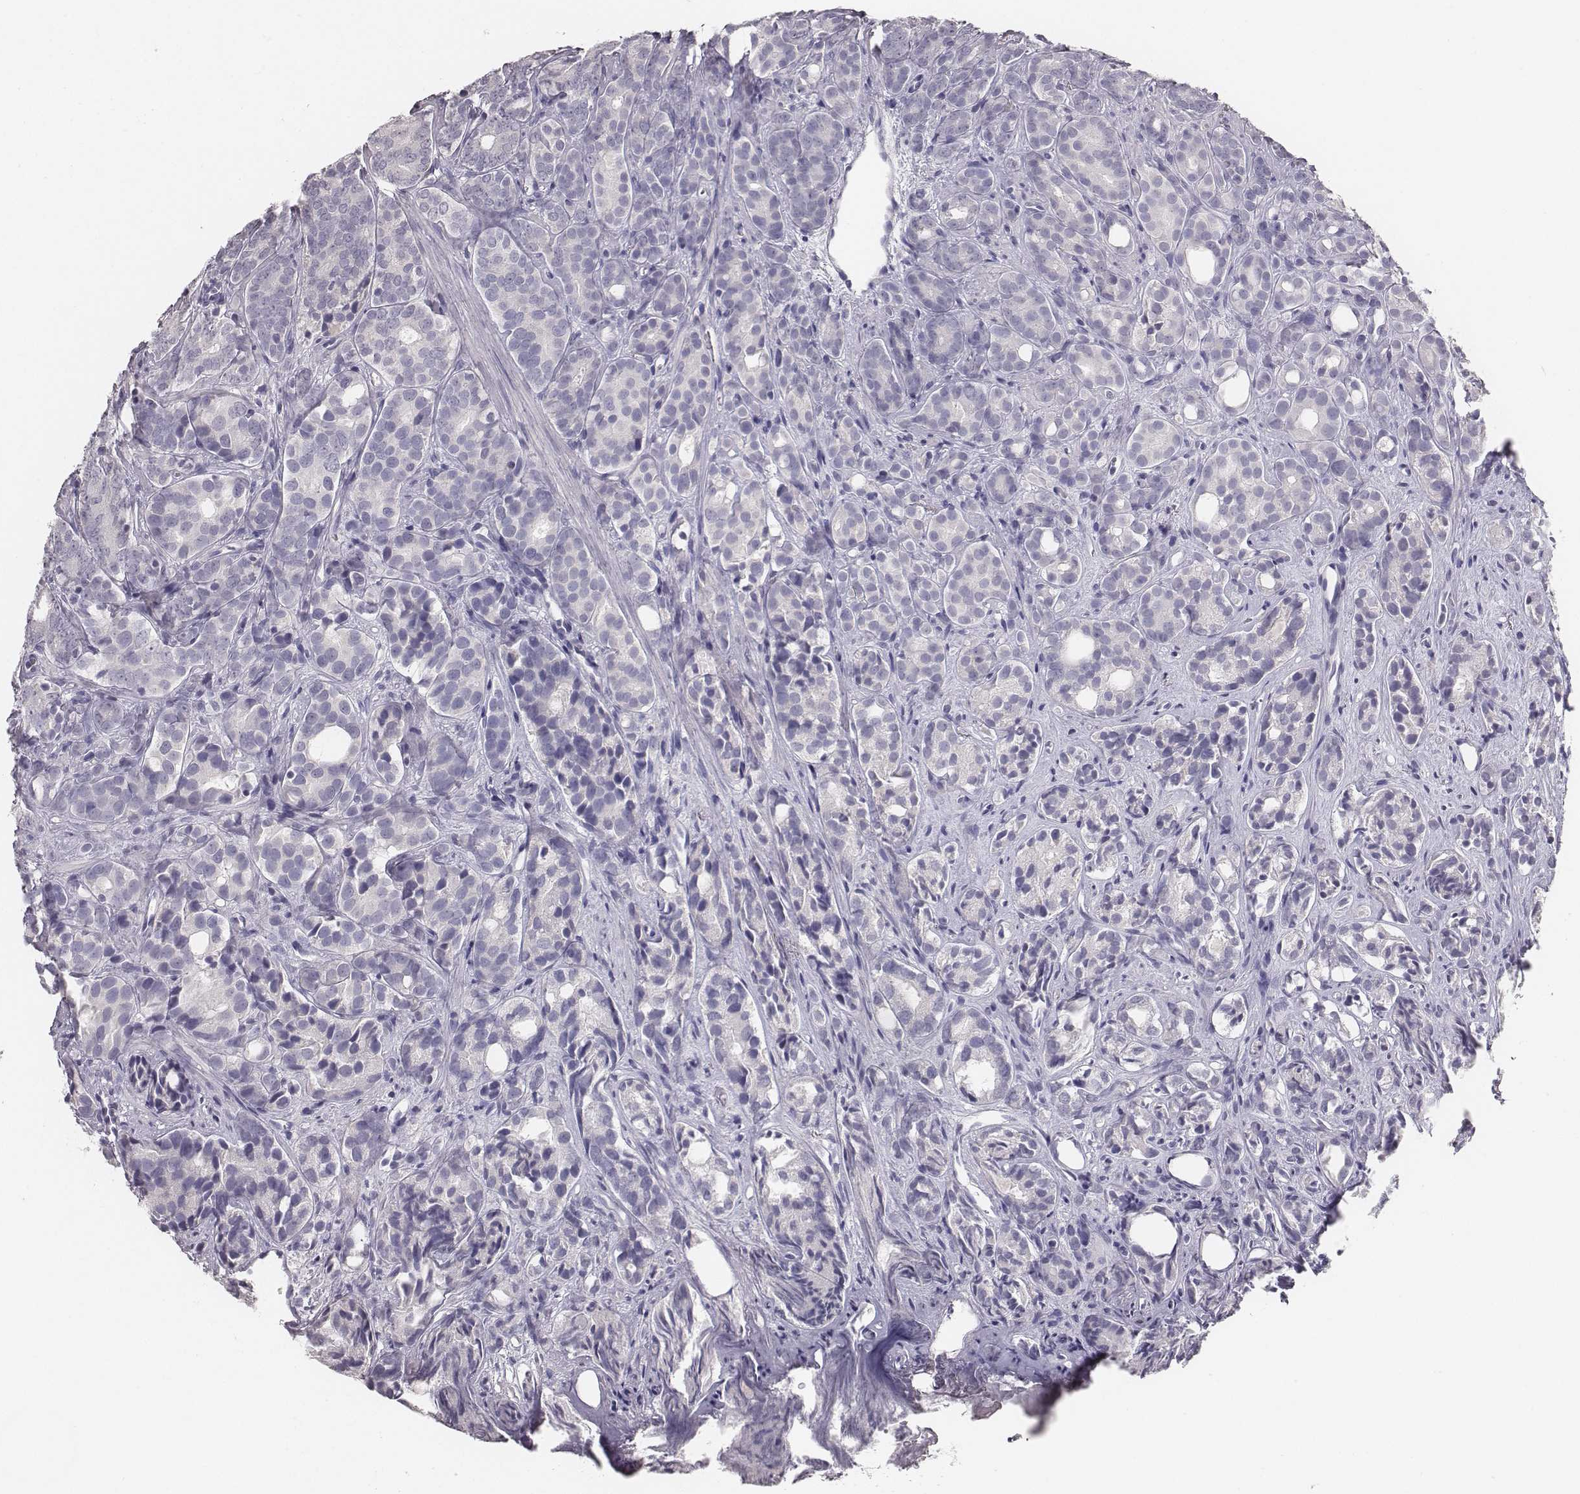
{"staining": {"intensity": "negative", "quantity": "none", "location": "none"}, "tissue": "prostate cancer", "cell_type": "Tumor cells", "image_type": "cancer", "snomed": [{"axis": "morphology", "description": "Adenocarcinoma, High grade"}, {"axis": "topography", "description": "Prostate"}], "caption": "High magnification brightfield microscopy of prostate adenocarcinoma (high-grade) stained with DAB (3,3'-diaminobenzidine) (brown) and counterstained with hematoxylin (blue): tumor cells show no significant staining.", "gene": "MYH6", "patient": {"sex": "male", "age": 84}}